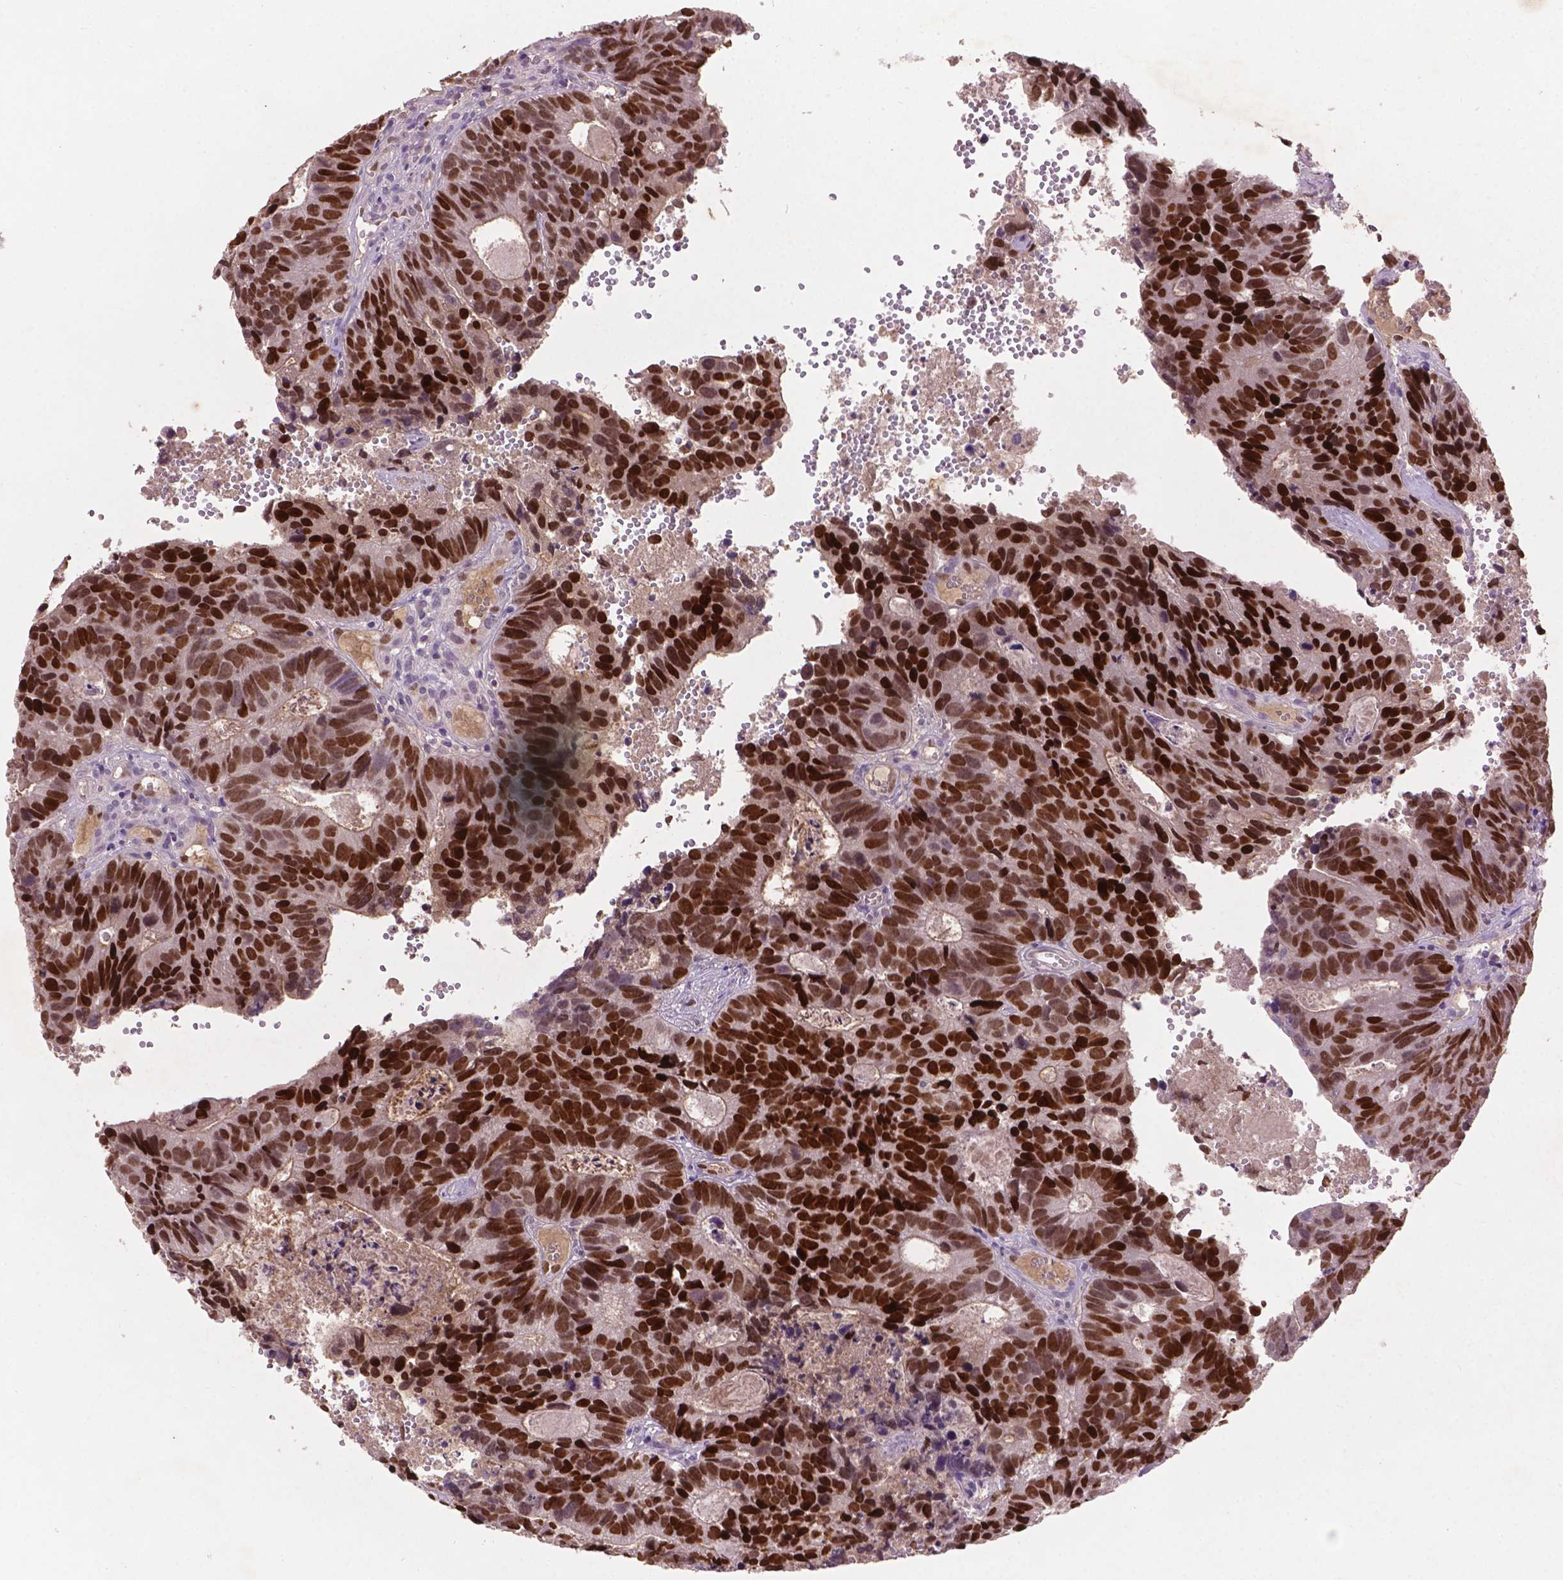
{"staining": {"intensity": "strong", "quantity": ">75%", "location": "nuclear"}, "tissue": "head and neck cancer", "cell_type": "Tumor cells", "image_type": "cancer", "snomed": [{"axis": "morphology", "description": "Adenocarcinoma, NOS"}, {"axis": "topography", "description": "Head-Neck"}], "caption": "Immunohistochemical staining of human head and neck adenocarcinoma demonstrates high levels of strong nuclear positivity in about >75% of tumor cells.", "gene": "SOX17", "patient": {"sex": "male", "age": 62}}